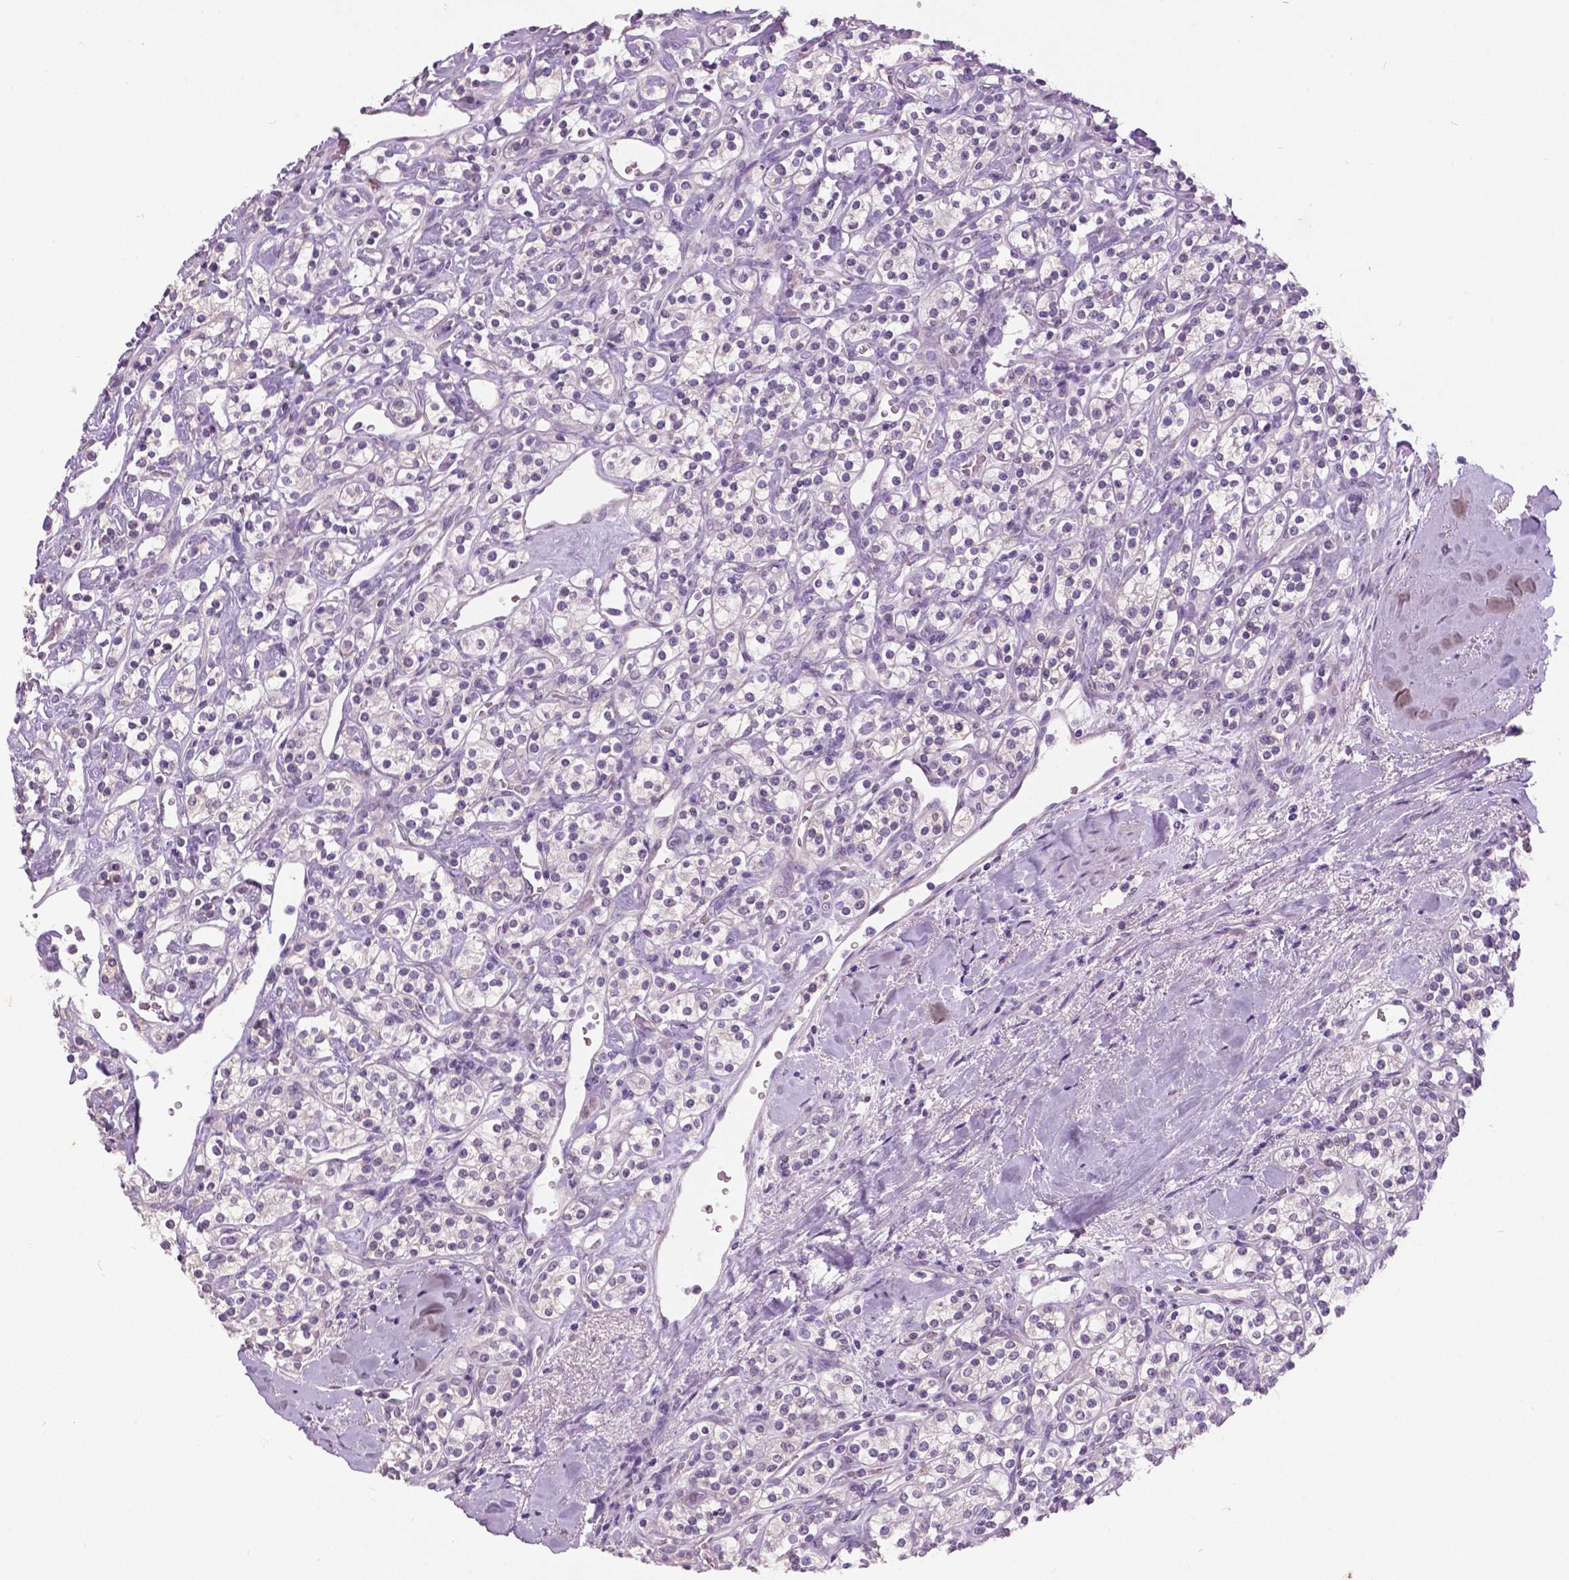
{"staining": {"intensity": "negative", "quantity": "none", "location": "none"}, "tissue": "renal cancer", "cell_type": "Tumor cells", "image_type": "cancer", "snomed": [{"axis": "morphology", "description": "Adenocarcinoma, NOS"}, {"axis": "topography", "description": "Kidney"}], "caption": "Immunohistochemical staining of human renal cancer (adenocarcinoma) shows no significant positivity in tumor cells. (Brightfield microscopy of DAB IHC at high magnification).", "gene": "GRIN2A", "patient": {"sex": "male", "age": 77}}